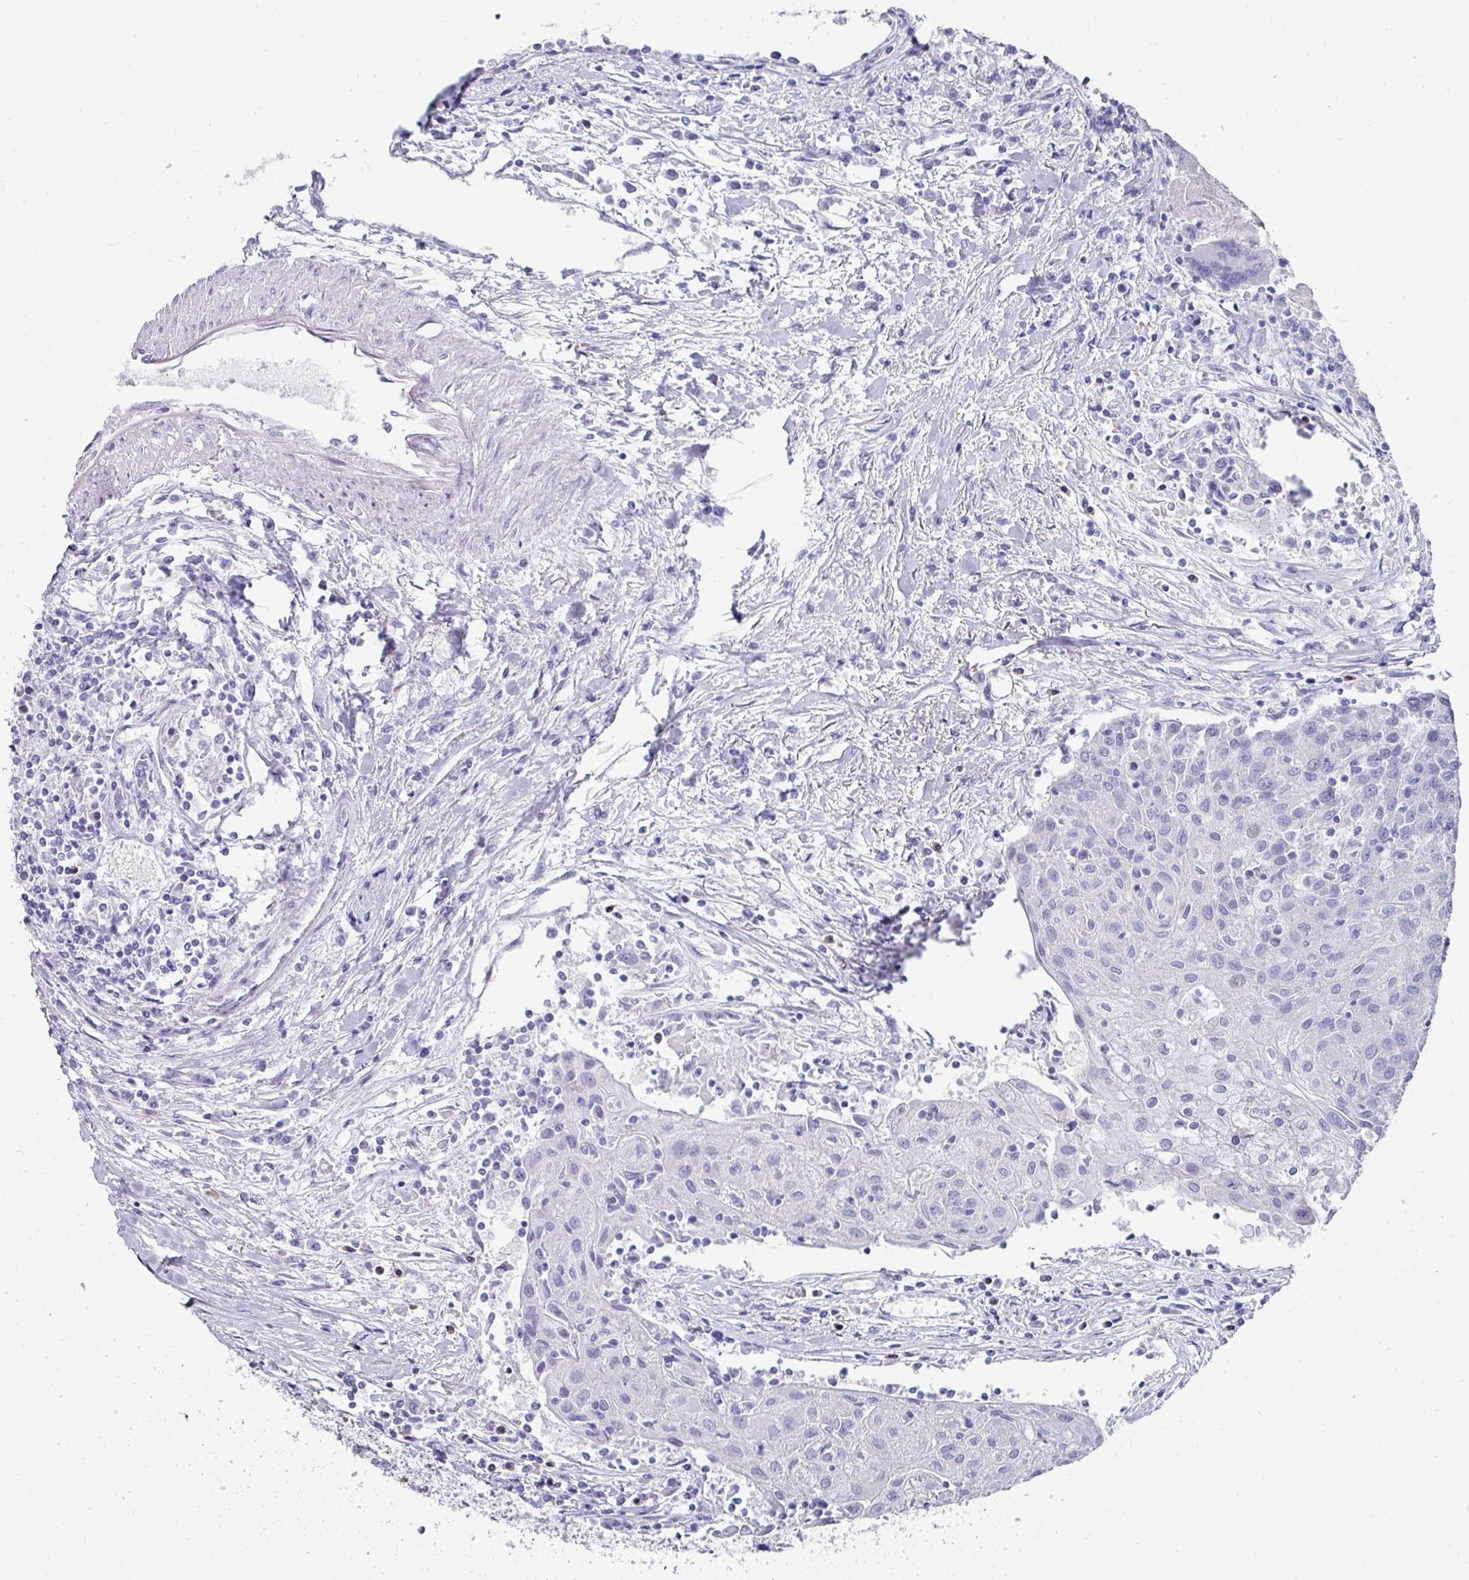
{"staining": {"intensity": "negative", "quantity": "none", "location": "none"}, "tissue": "urothelial cancer", "cell_type": "Tumor cells", "image_type": "cancer", "snomed": [{"axis": "morphology", "description": "Urothelial carcinoma, High grade"}, {"axis": "topography", "description": "Urinary bladder"}], "caption": "Tumor cells are negative for brown protein staining in urothelial cancer.", "gene": "SETBP1", "patient": {"sex": "female", "age": 85}}